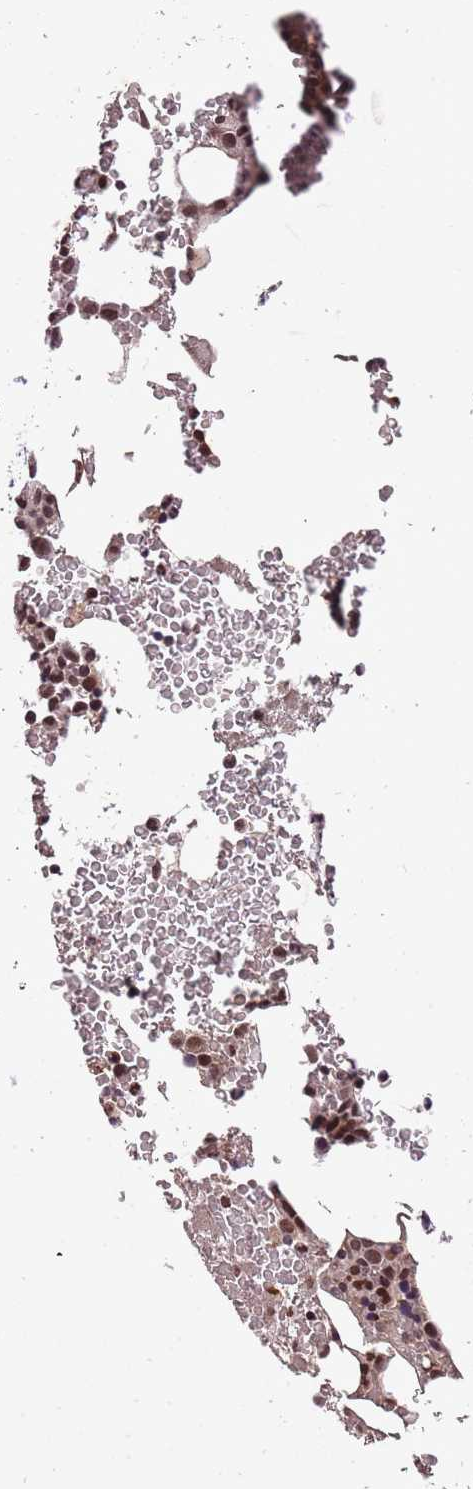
{"staining": {"intensity": "moderate", "quantity": ">75%", "location": "nuclear"}, "tissue": "bone marrow", "cell_type": "Hematopoietic cells", "image_type": "normal", "snomed": [{"axis": "morphology", "description": "Normal tissue, NOS"}, {"axis": "morphology", "description": "Inflammation, NOS"}, {"axis": "topography", "description": "Bone marrow"}], "caption": "Unremarkable bone marrow demonstrates moderate nuclear positivity in about >75% of hematopoietic cells, visualized by immunohistochemistry.", "gene": "SAMSN1", "patient": {"sex": "female", "age": 78}}